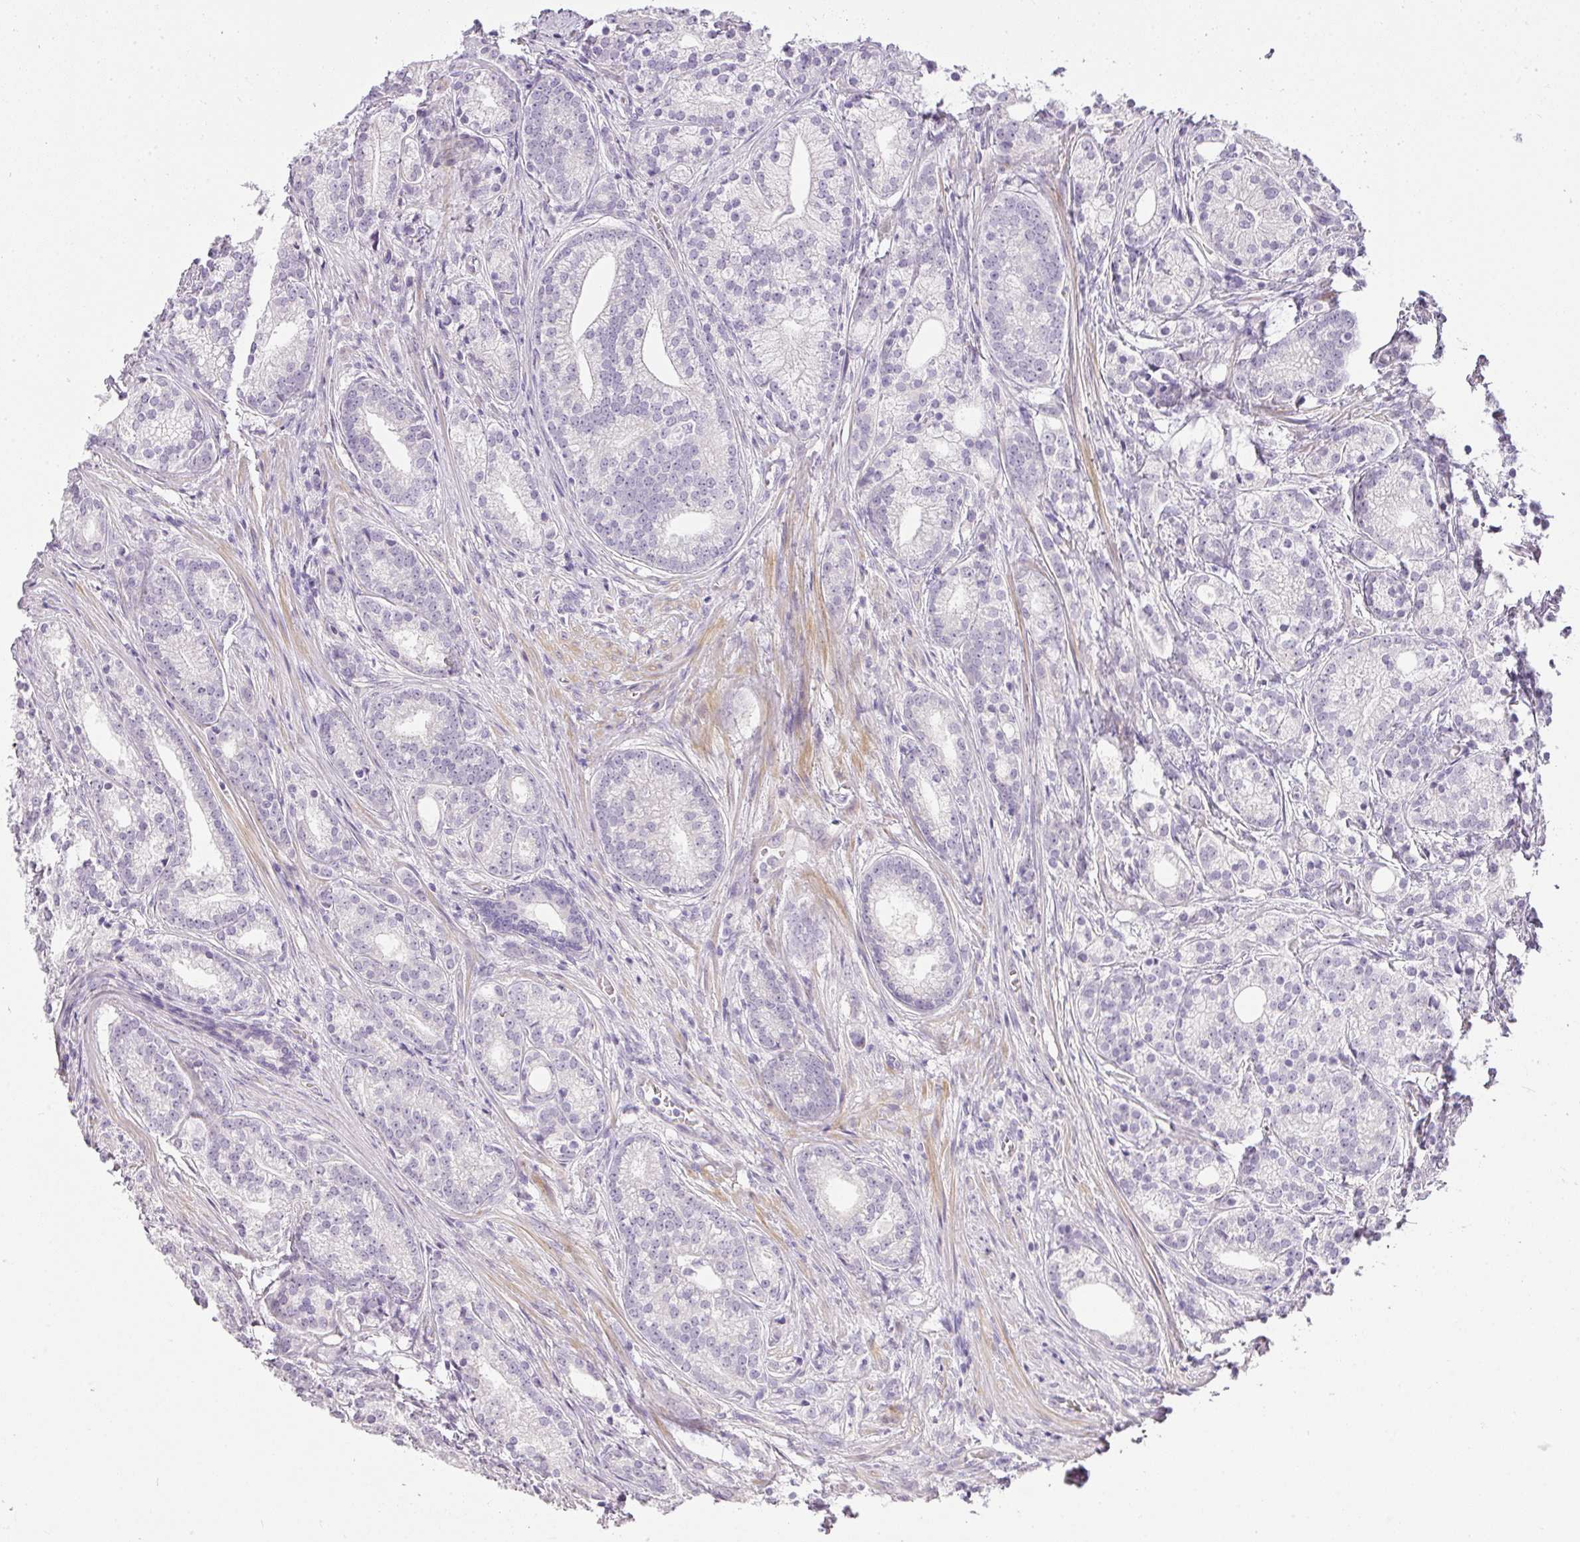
{"staining": {"intensity": "negative", "quantity": "none", "location": "none"}, "tissue": "prostate cancer", "cell_type": "Tumor cells", "image_type": "cancer", "snomed": [{"axis": "morphology", "description": "Adenocarcinoma, Low grade"}, {"axis": "topography", "description": "Prostate"}], "caption": "Immunohistochemical staining of prostate cancer exhibits no significant expression in tumor cells.", "gene": "RAX2", "patient": {"sex": "male", "age": 71}}